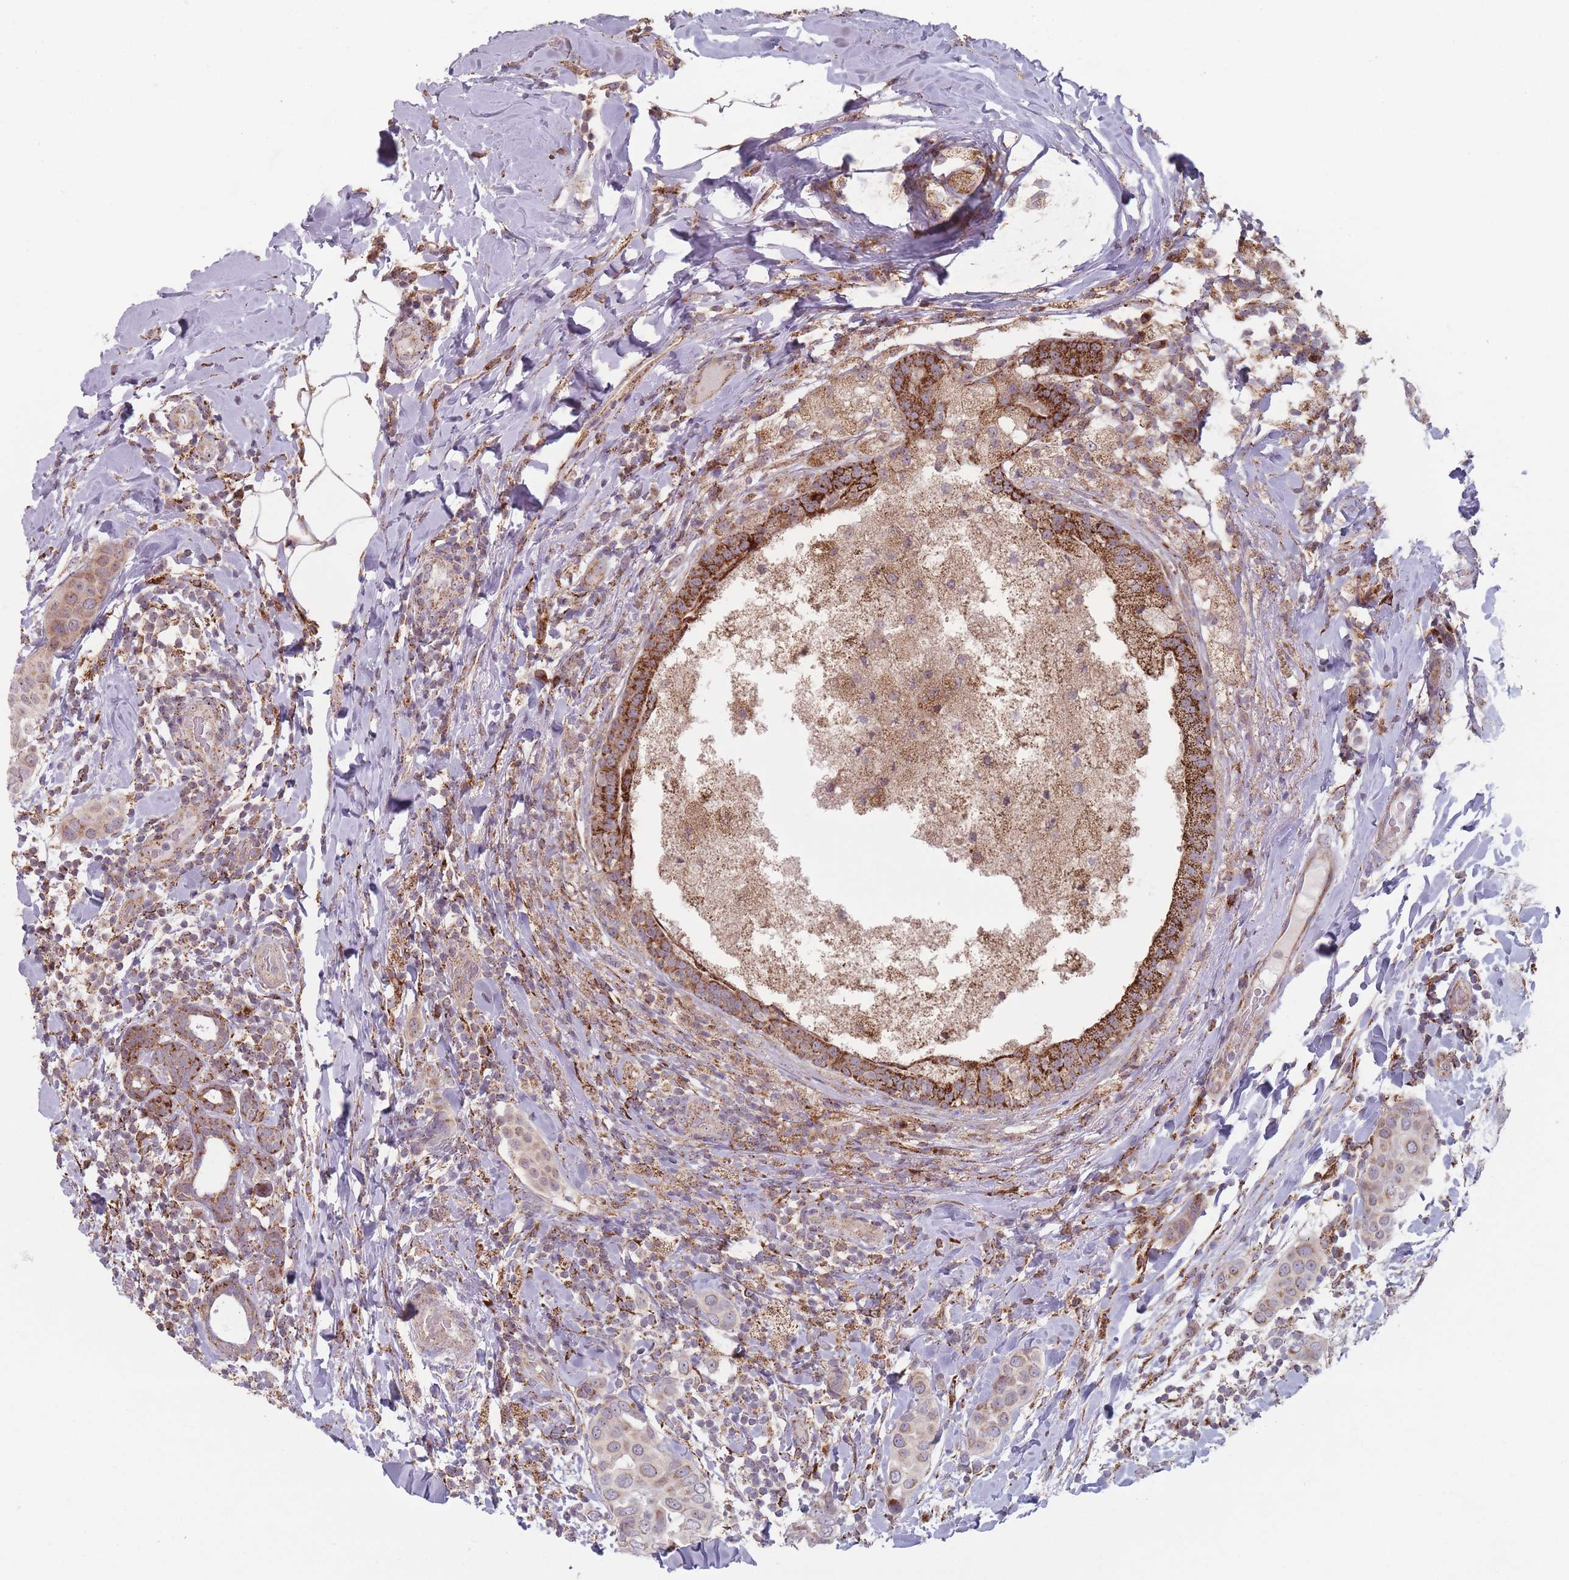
{"staining": {"intensity": "moderate", "quantity": "25%-75%", "location": "cytoplasmic/membranous"}, "tissue": "breast cancer", "cell_type": "Tumor cells", "image_type": "cancer", "snomed": [{"axis": "morphology", "description": "Lobular carcinoma"}, {"axis": "topography", "description": "Breast"}], "caption": "Breast cancer stained for a protein exhibits moderate cytoplasmic/membranous positivity in tumor cells.", "gene": "OR10Q1", "patient": {"sex": "female", "age": 51}}